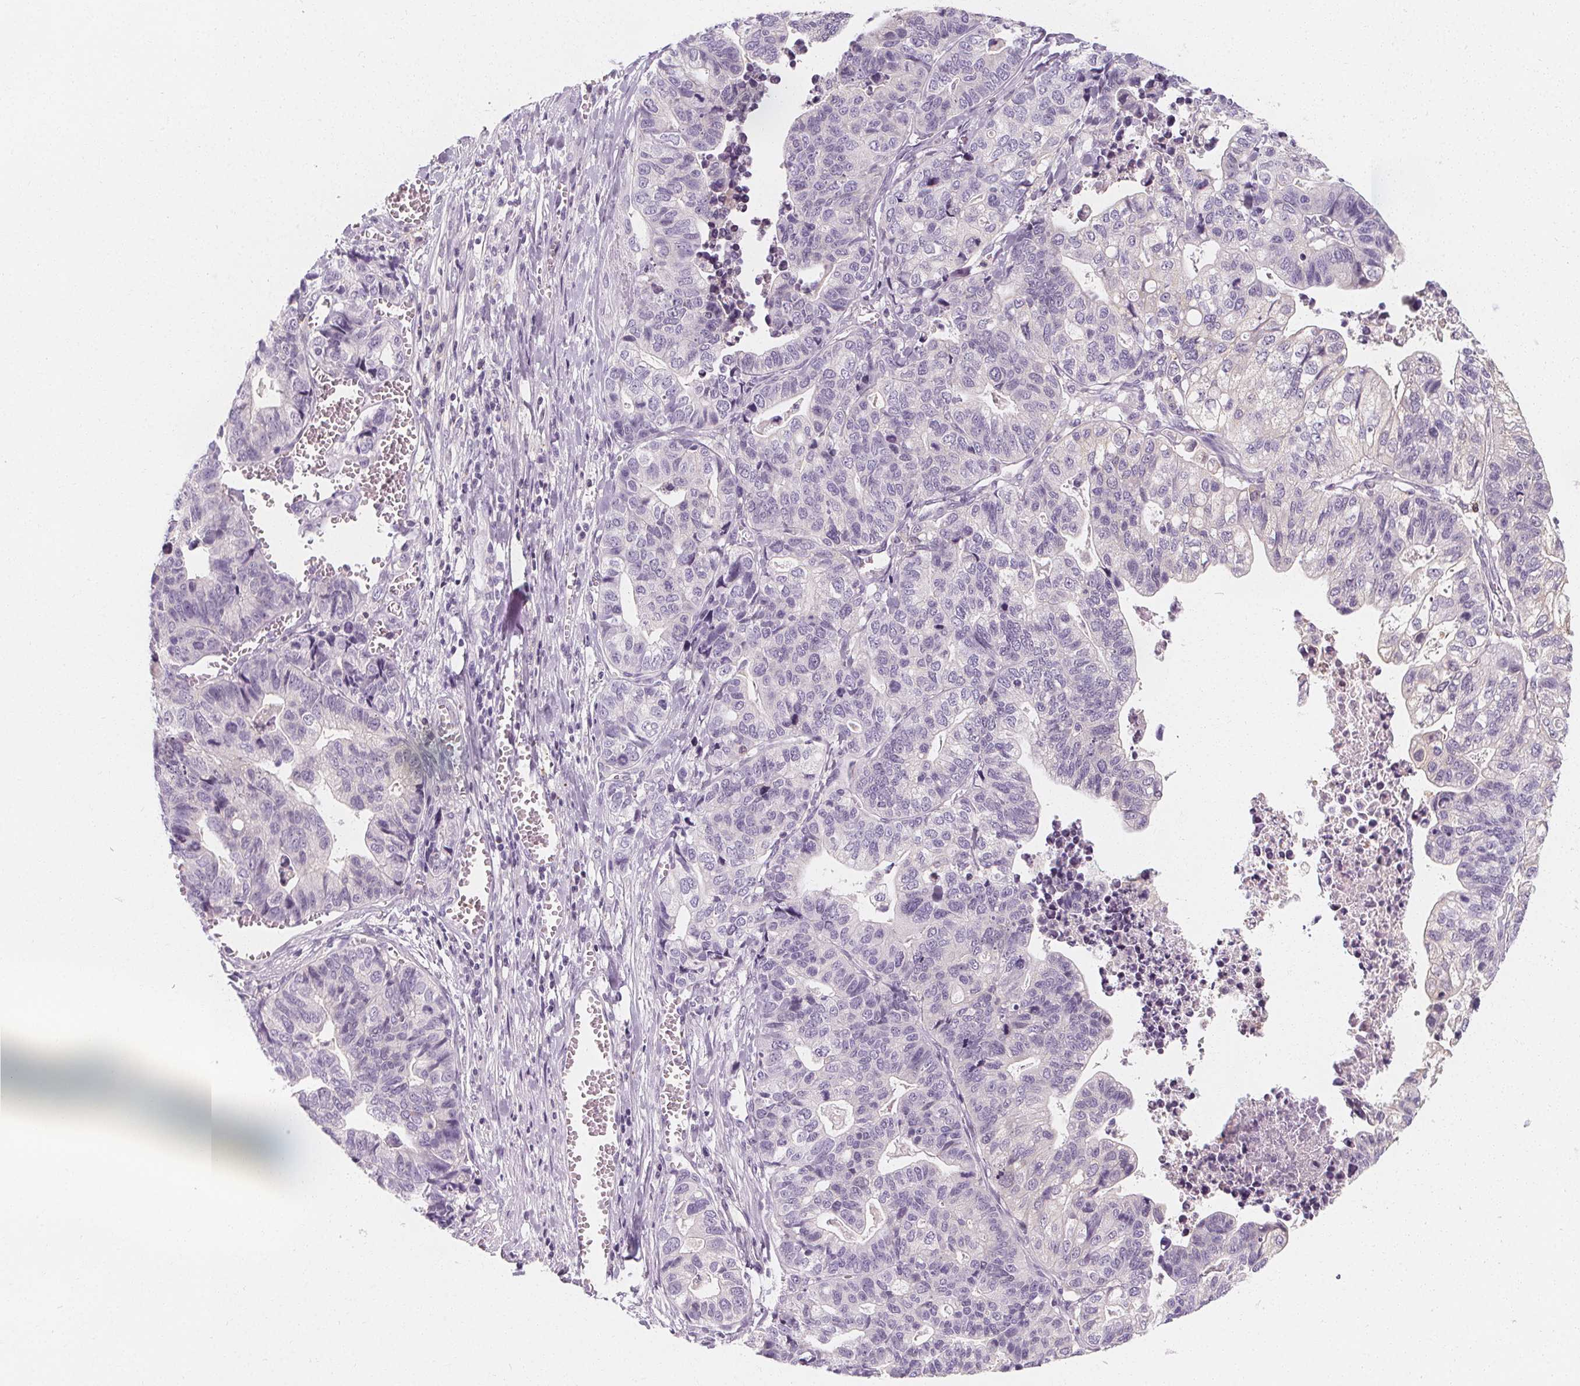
{"staining": {"intensity": "negative", "quantity": "none", "location": "none"}, "tissue": "stomach cancer", "cell_type": "Tumor cells", "image_type": "cancer", "snomed": [{"axis": "morphology", "description": "Adenocarcinoma, NOS"}, {"axis": "topography", "description": "Stomach, upper"}], "caption": "Stomach cancer was stained to show a protein in brown. There is no significant positivity in tumor cells.", "gene": "UGP2", "patient": {"sex": "female", "age": 67}}